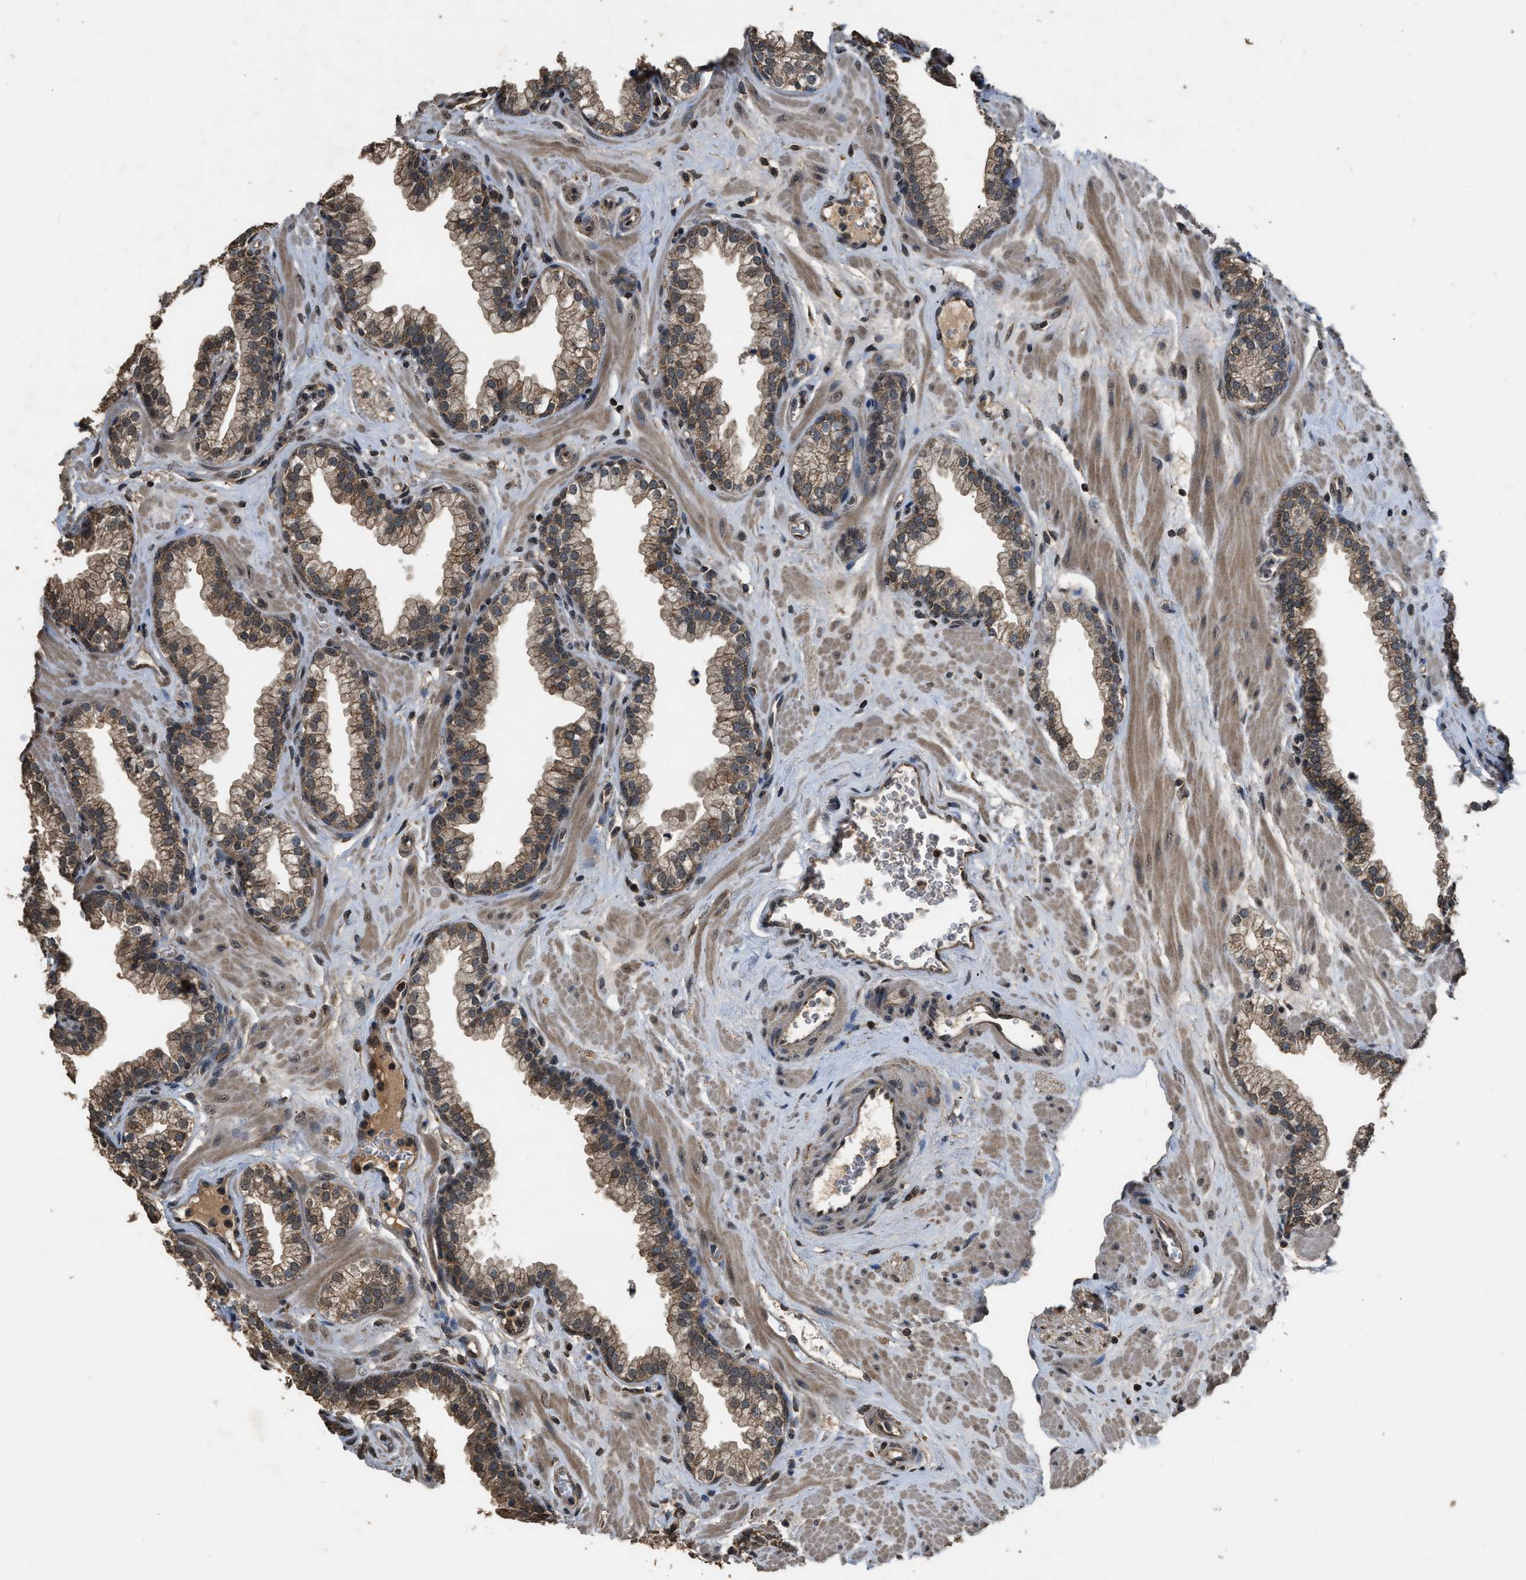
{"staining": {"intensity": "moderate", "quantity": ">75%", "location": "cytoplasmic/membranous"}, "tissue": "prostate", "cell_type": "Glandular cells", "image_type": "normal", "snomed": [{"axis": "morphology", "description": "Normal tissue, NOS"}, {"axis": "morphology", "description": "Urothelial carcinoma, Low grade"}, {"axis": "topography", "description": "Urinary bladder"}, {"axis": "topography", "description": "Prostate"}], "caption": "A medium amount of moderate cytoplasmic/membranous expression is identified in approximately >75% of glandular cells in normal prostate. (DAB (3,3'-diaminobenzidine) IHC with brightfield microscopy, high magnification).", "gene": "DENND6B", "patient": {"sex": "male", "age": 60}}